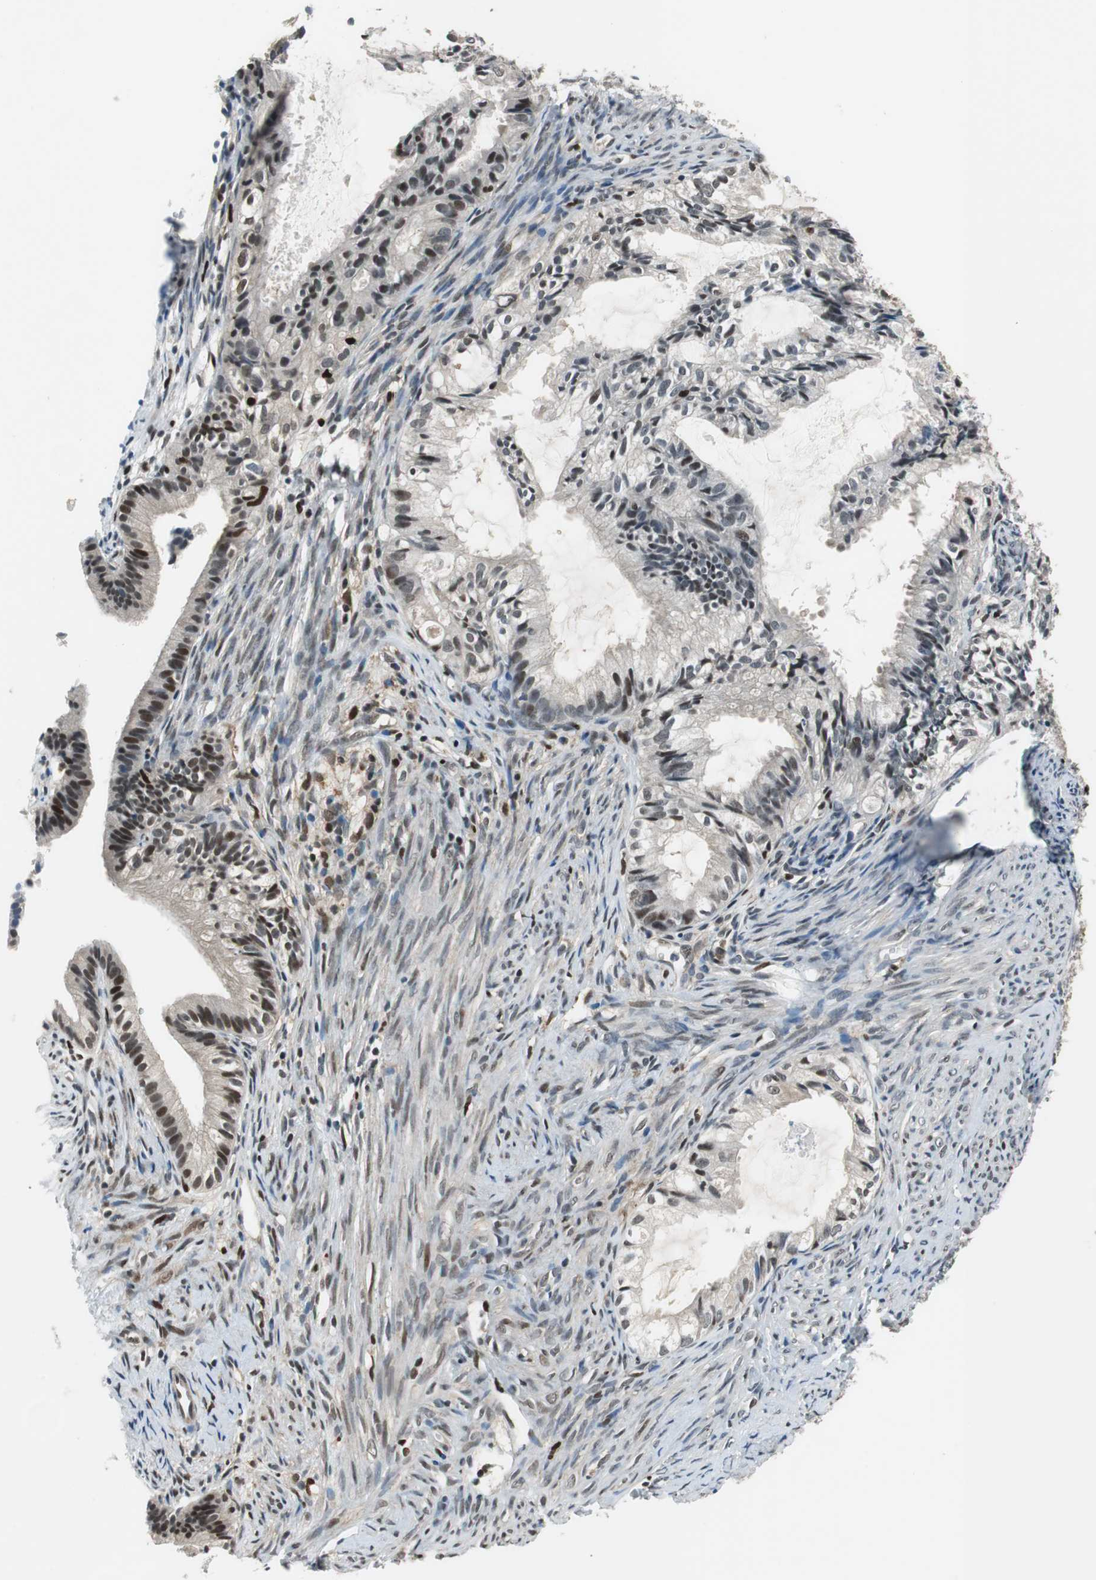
{"staining": {"intensity": "moderate", "quantity": "25%-75%", "location": "nuclear"}, "tissue": "cervical cancer", "cell_type": "Tumor cells", "image_type": "cancer", "snomed": [{"axis": "morphology", "description": "Normal tissue, NOS"}, {"axis": "morphology", "description": "Adenocarcinoma, NOS"}, {"axis": "topography", "description": "Cervix"}, {"axis": "topography", "description": "Endometrium"}], "caption": "Moderate nuclear staining for a protein is present in about 25%-75% of tumor cells of adenocarcinoma (cervical) using IHC.", "gene": "MAFB", "patient": {"sex": "female", "age": 86}}